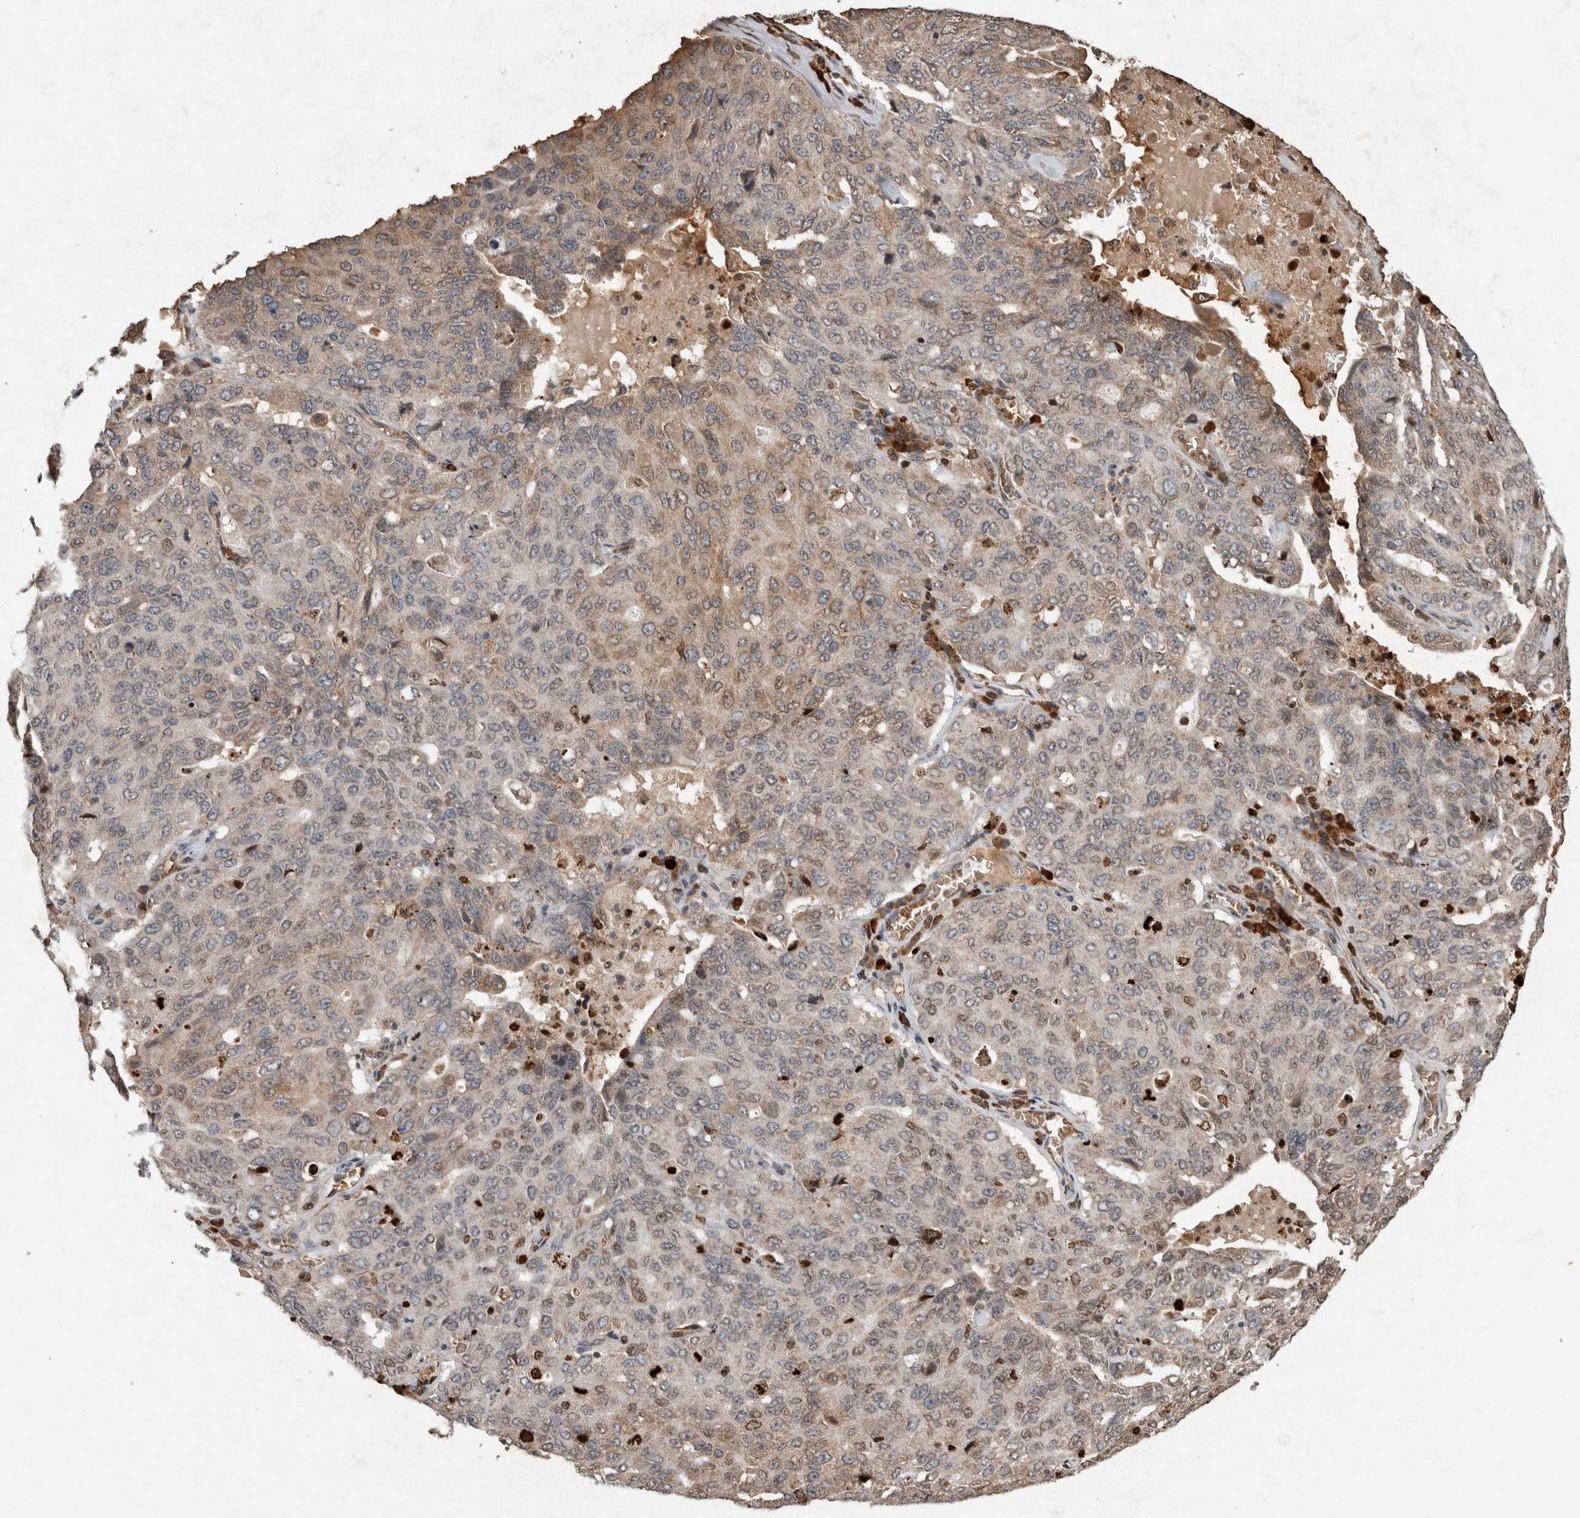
{"staining": {"intensity": "moderate", "quantity": "<25%", "location": "cytoplasmic/membranous,nuclear"}, "tissue": "ovarian cancer", "cell_type": "Tumor cells", "image_type": "cancer", "snomed": [{"axis": "morphology", "description": "Carcinoma, endometroid"}, {"axis": "topography", "description": "Ovary"}], "caption": "Immunohistochemical staining of ovarian endometroid carcinoma shows moderate cytoplasmic/membranous and nuclear protein expression in about <25% of tumor cells. The staining was performed using DAB, with brown indicating positive protein expression. Nuclei are stained blue with hematoxylin.", "gene": "ADGRL3", "patient": {"sex": "female", "age": 62}}